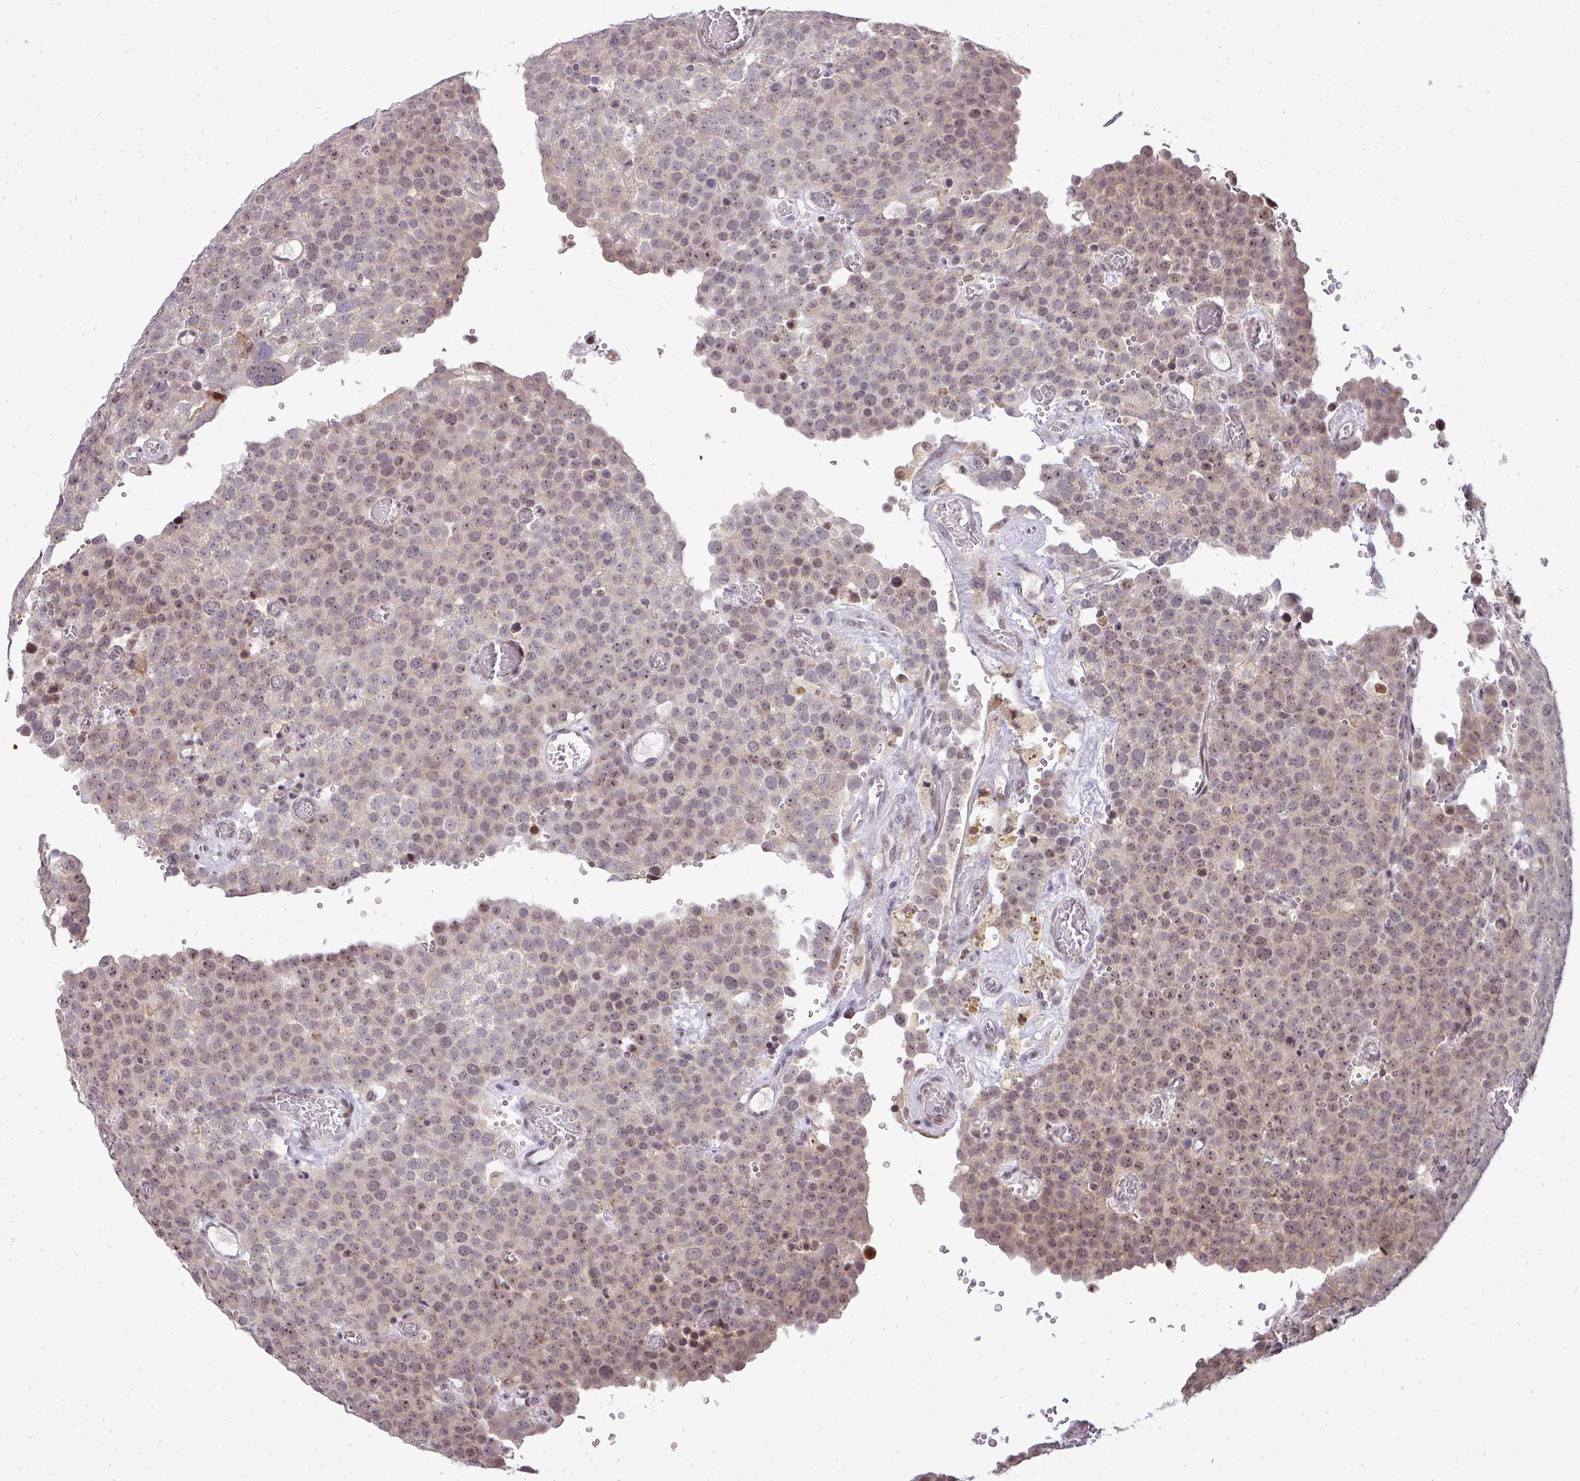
{"staining": {"intensity": "weak", "quantity": "25%-75%", "location": "nuclear"}, "tissue": "testis cancer", "cell_type": "Tumor cells", "image_type": "cancer", "snomed": [{"axis": "morphology", "description": "Normal tissue, NOS"}, {"axis": "morphology", "description": "Seminoma, NOS"}, {"axis": "topography", "description": "Testis"}], "caption": "Testis cancer (seminoma) stained with DAB immunohistochemistry demonstrates low levels of weak nuclear expression in approximately 25%-75% of tumor cells.", "gene": "PATZ1", "patient": {"sex": "male", "age": 71}}